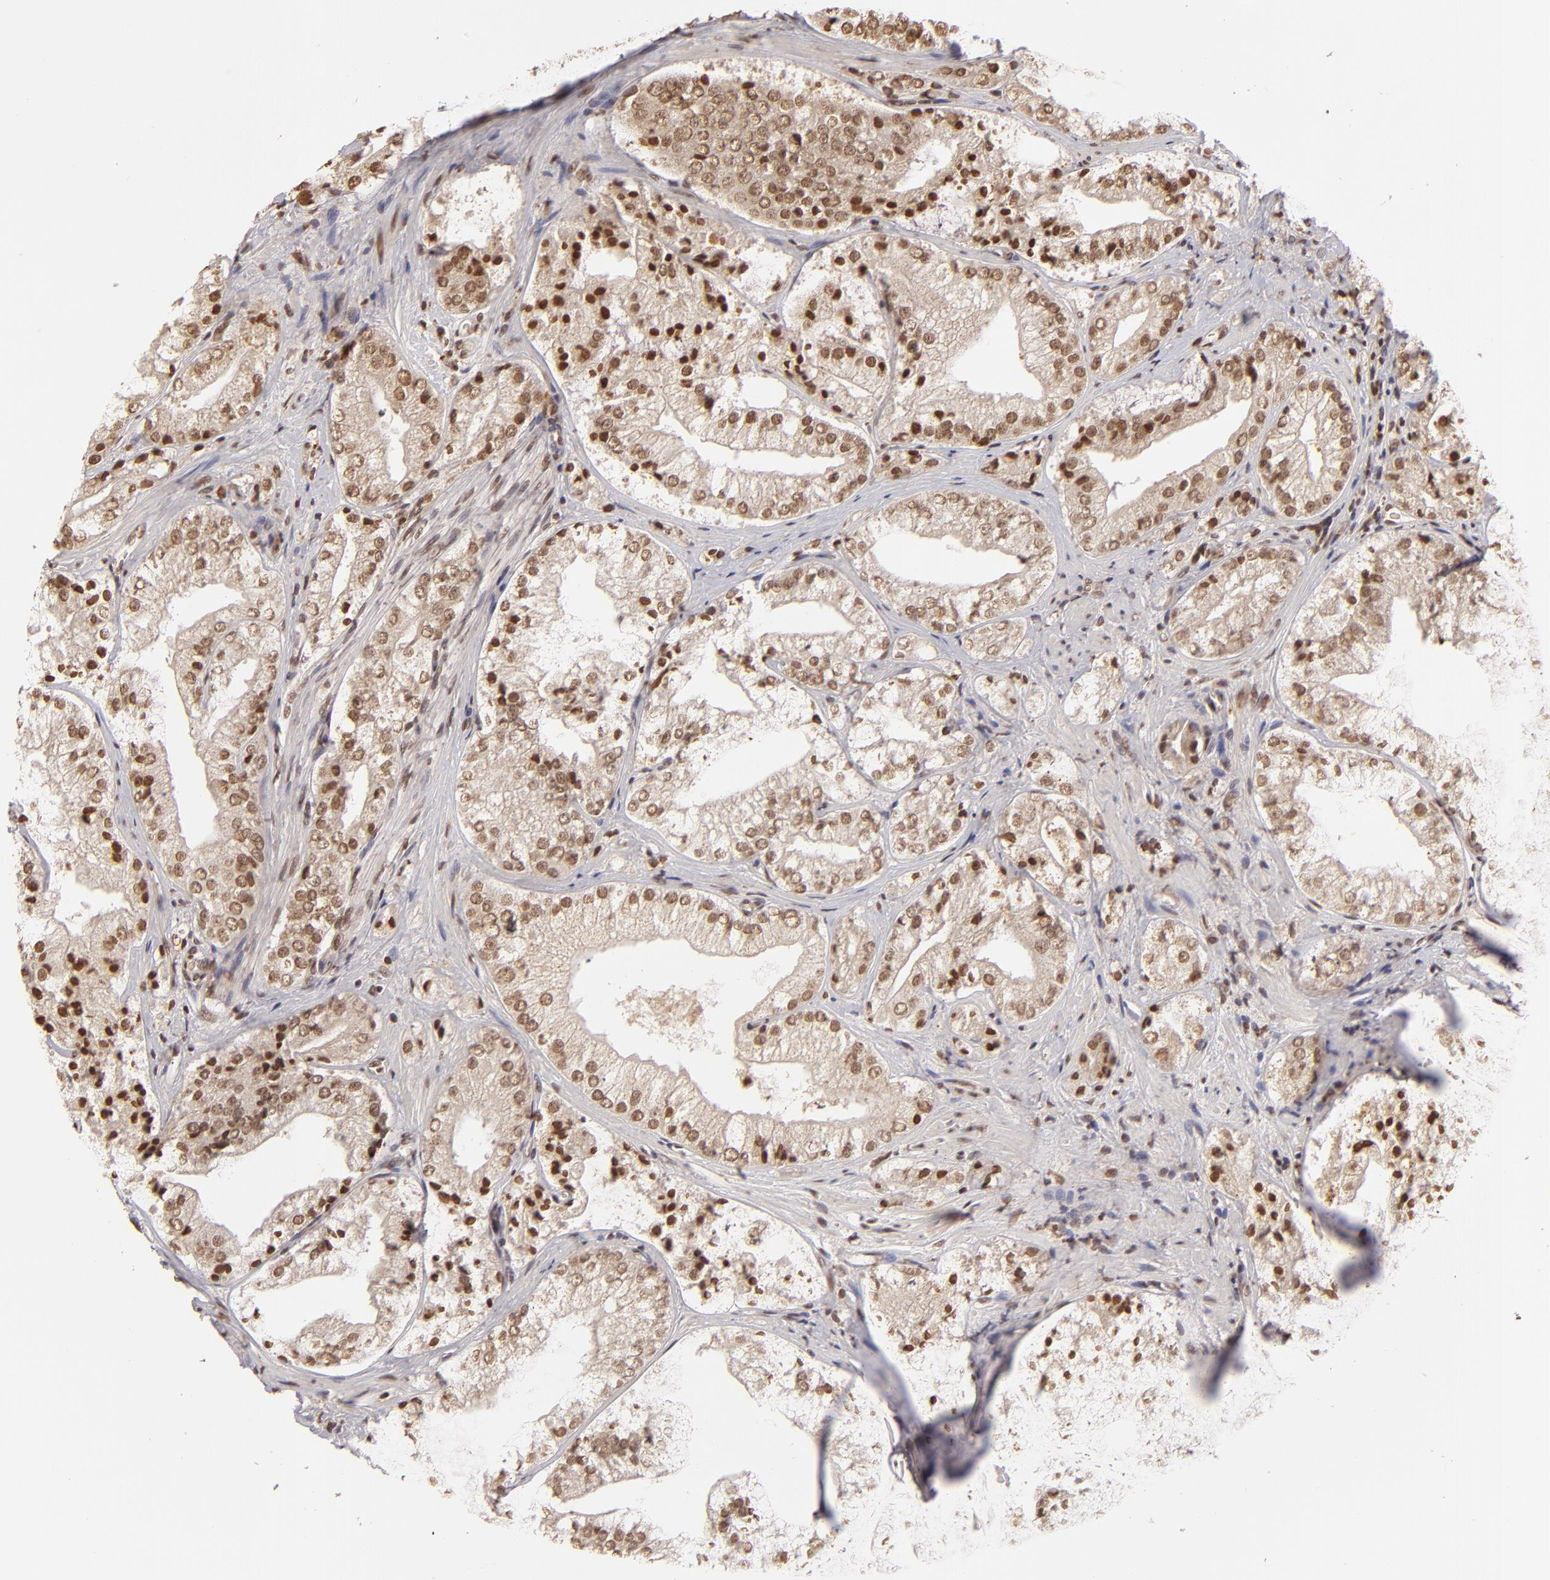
{"staining": {"intensity": "strong", "quantity": "25%-75%", "location": "nuclear"}, "tissue": "prostate cancer", "cell_type": "Tumor cells", "image_type": "cancer", "snomed": [{"axis": "morphology", "description": "Adenocarcinoma, Low grade"}, {"axis": "topography", "description": "Prostate"}], "caption": "Human adenocarcinoma (low-grade) (prostate) stained for a protein (brown) demonstrates strong nuclear positive staining in about 25%-75% of tumor cells.", "gene": "CUL3", "patient": {"sex": "male", "age": 60}}